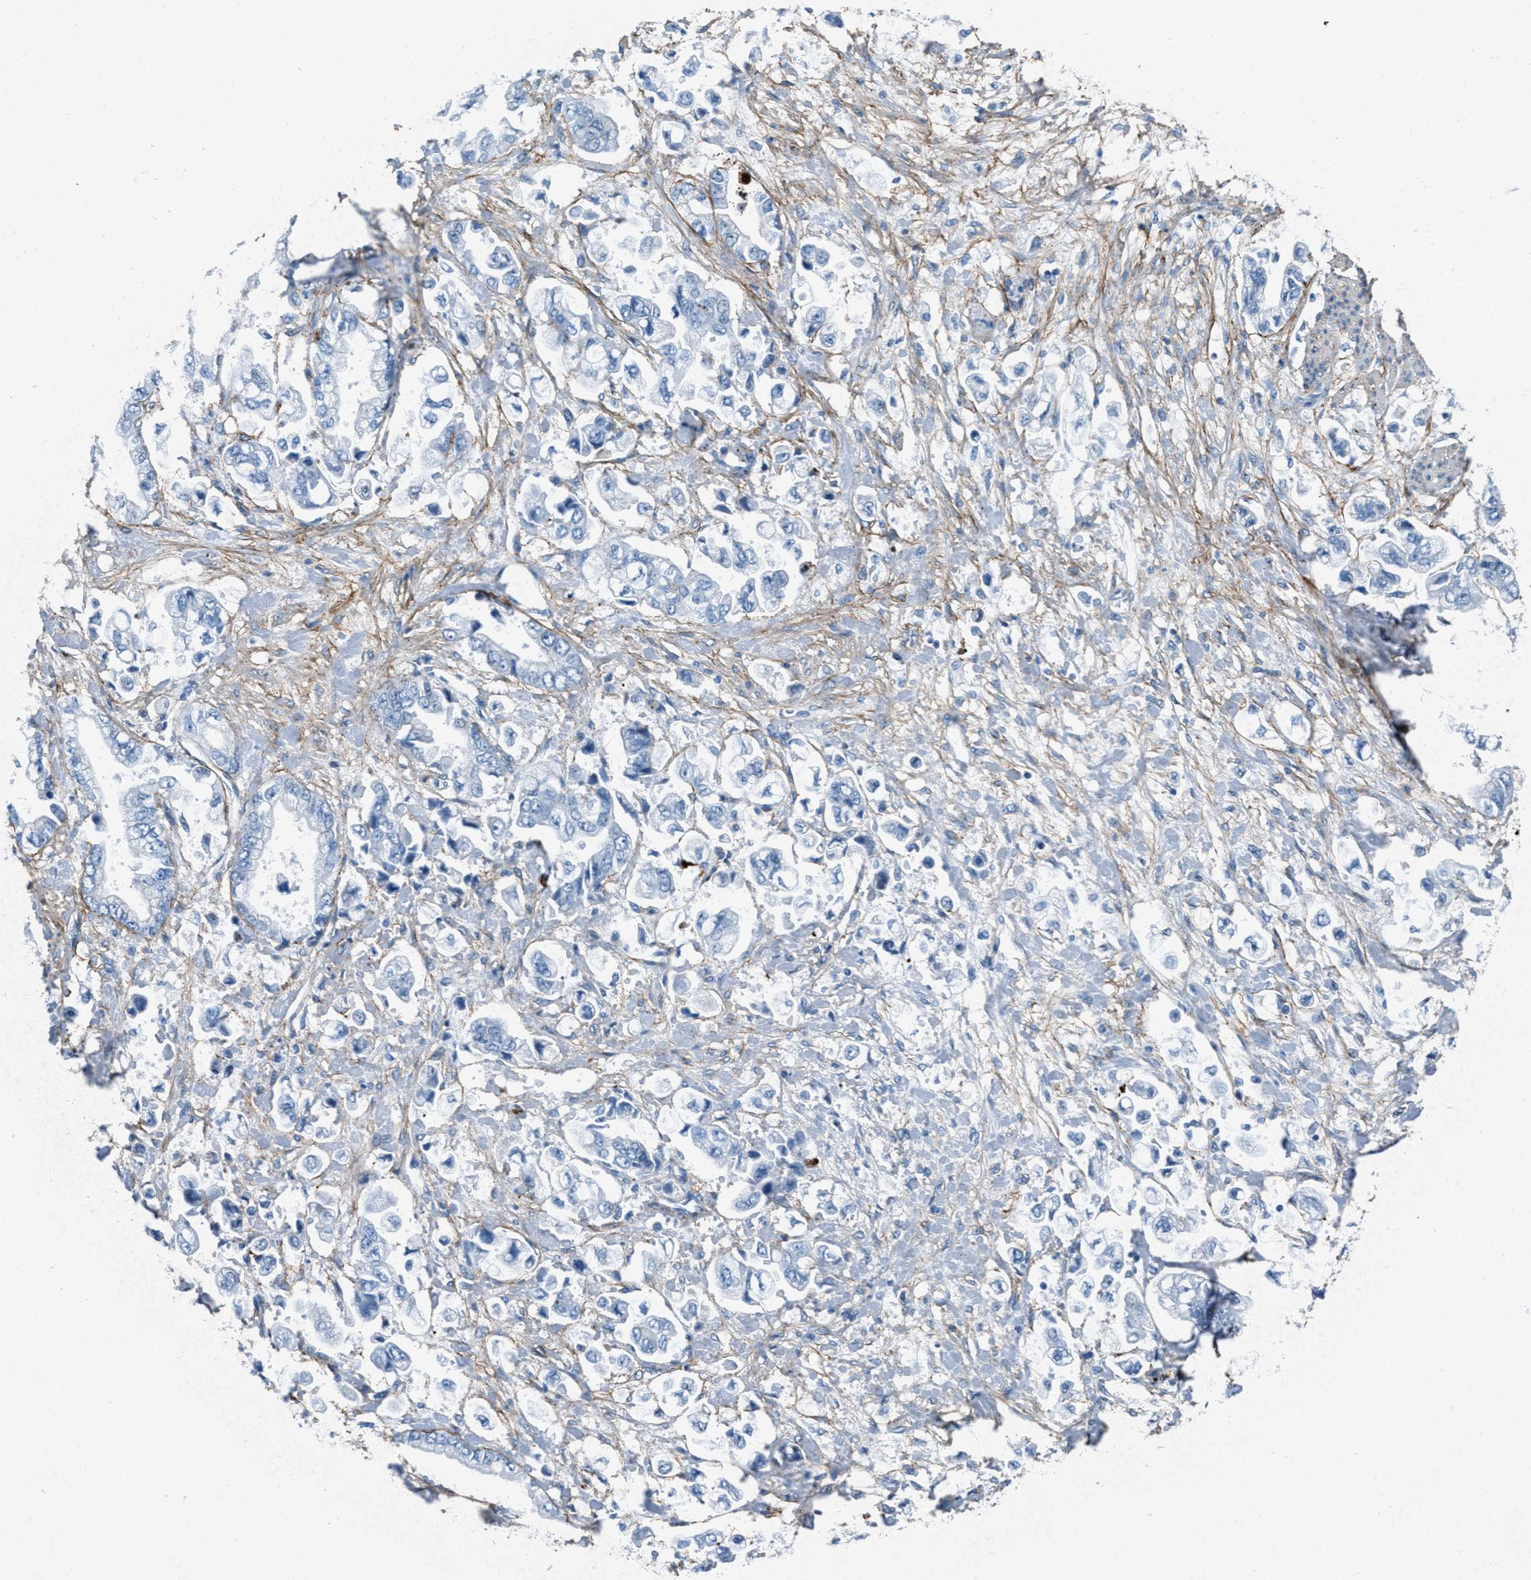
{"staining": {"intensity": "negative", "quantity": "none", "location": "none"}, "tissue": "stomach cancer", "cell_type": "Tumor cells", "image_type": "cancer", "snomed": [{"axis": "morphology", "description": "Normal tissue, NOS"}, {"axis": "morphology", "description": "Adenocarcinoma, NOS"}, {"axis": "topography", "description": "Stomach"}], "caption": "DAB (3,3'-diaminobenzidine) immunohistochemical staining of human stomach adenocarcinoma demonstrates no significant positivity in tumor cells.", "gene": "FBN1", "patient": {"sex": "male", "age": 62}}